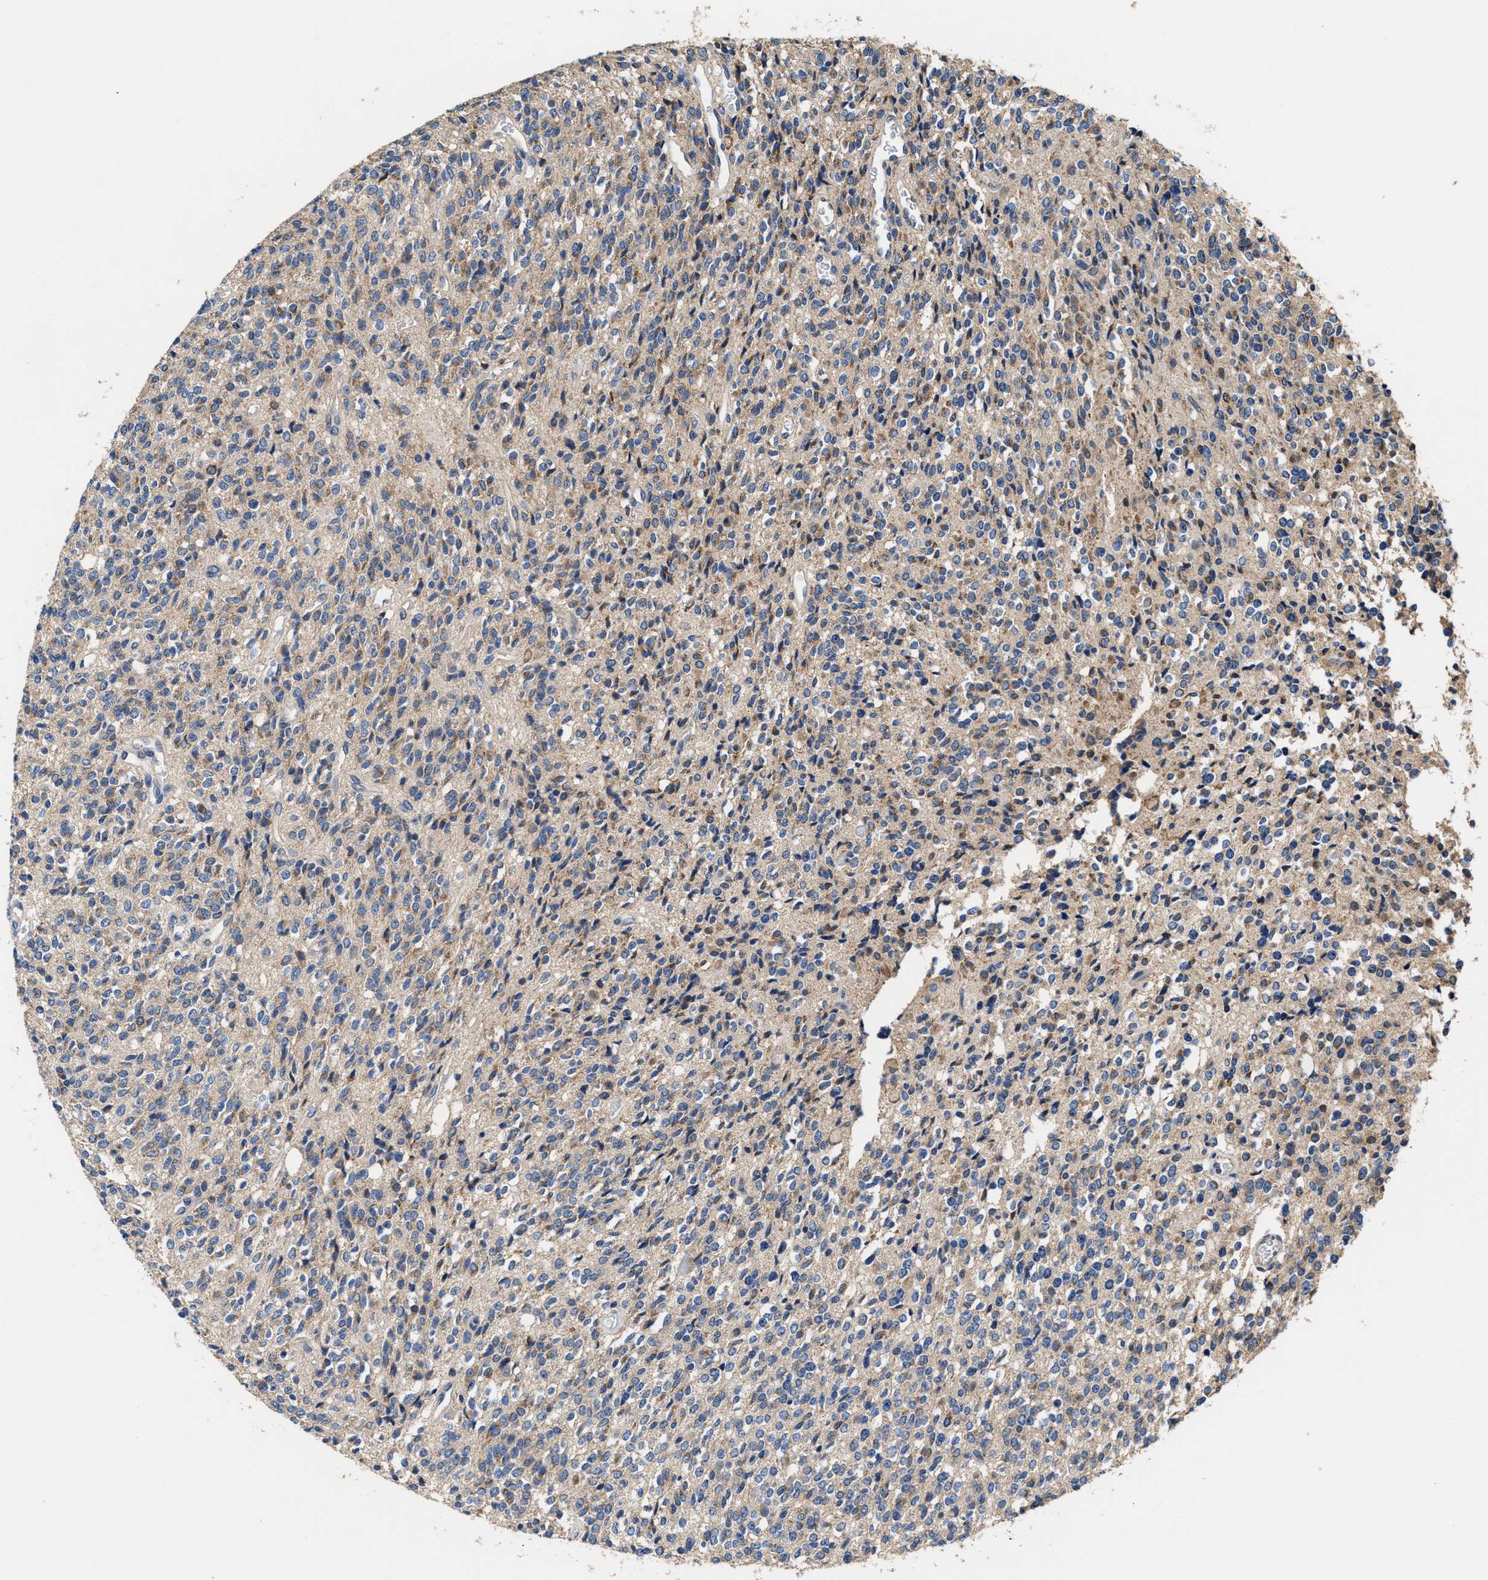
{"staining": {"intensity": "weak", "quantity": ">75%", "location": "cytoplasmic/membranous"}, "tissue": "glioma", "cell_type": "Tumor cells", "image_type": "cancer", "snomed": [{"axis": "morphology", "description": "Glioma, malignant, High grade"}, {"axis": "topography", "description": "Brain"}], "caption": "A low amount of weak cytoplasmic/membranous expression is present in about >75% of tumor cells in high-grade glioma (malignant) tissue.", "gene": "ACLY", "patient": {"sex": "male", "age": 34}}